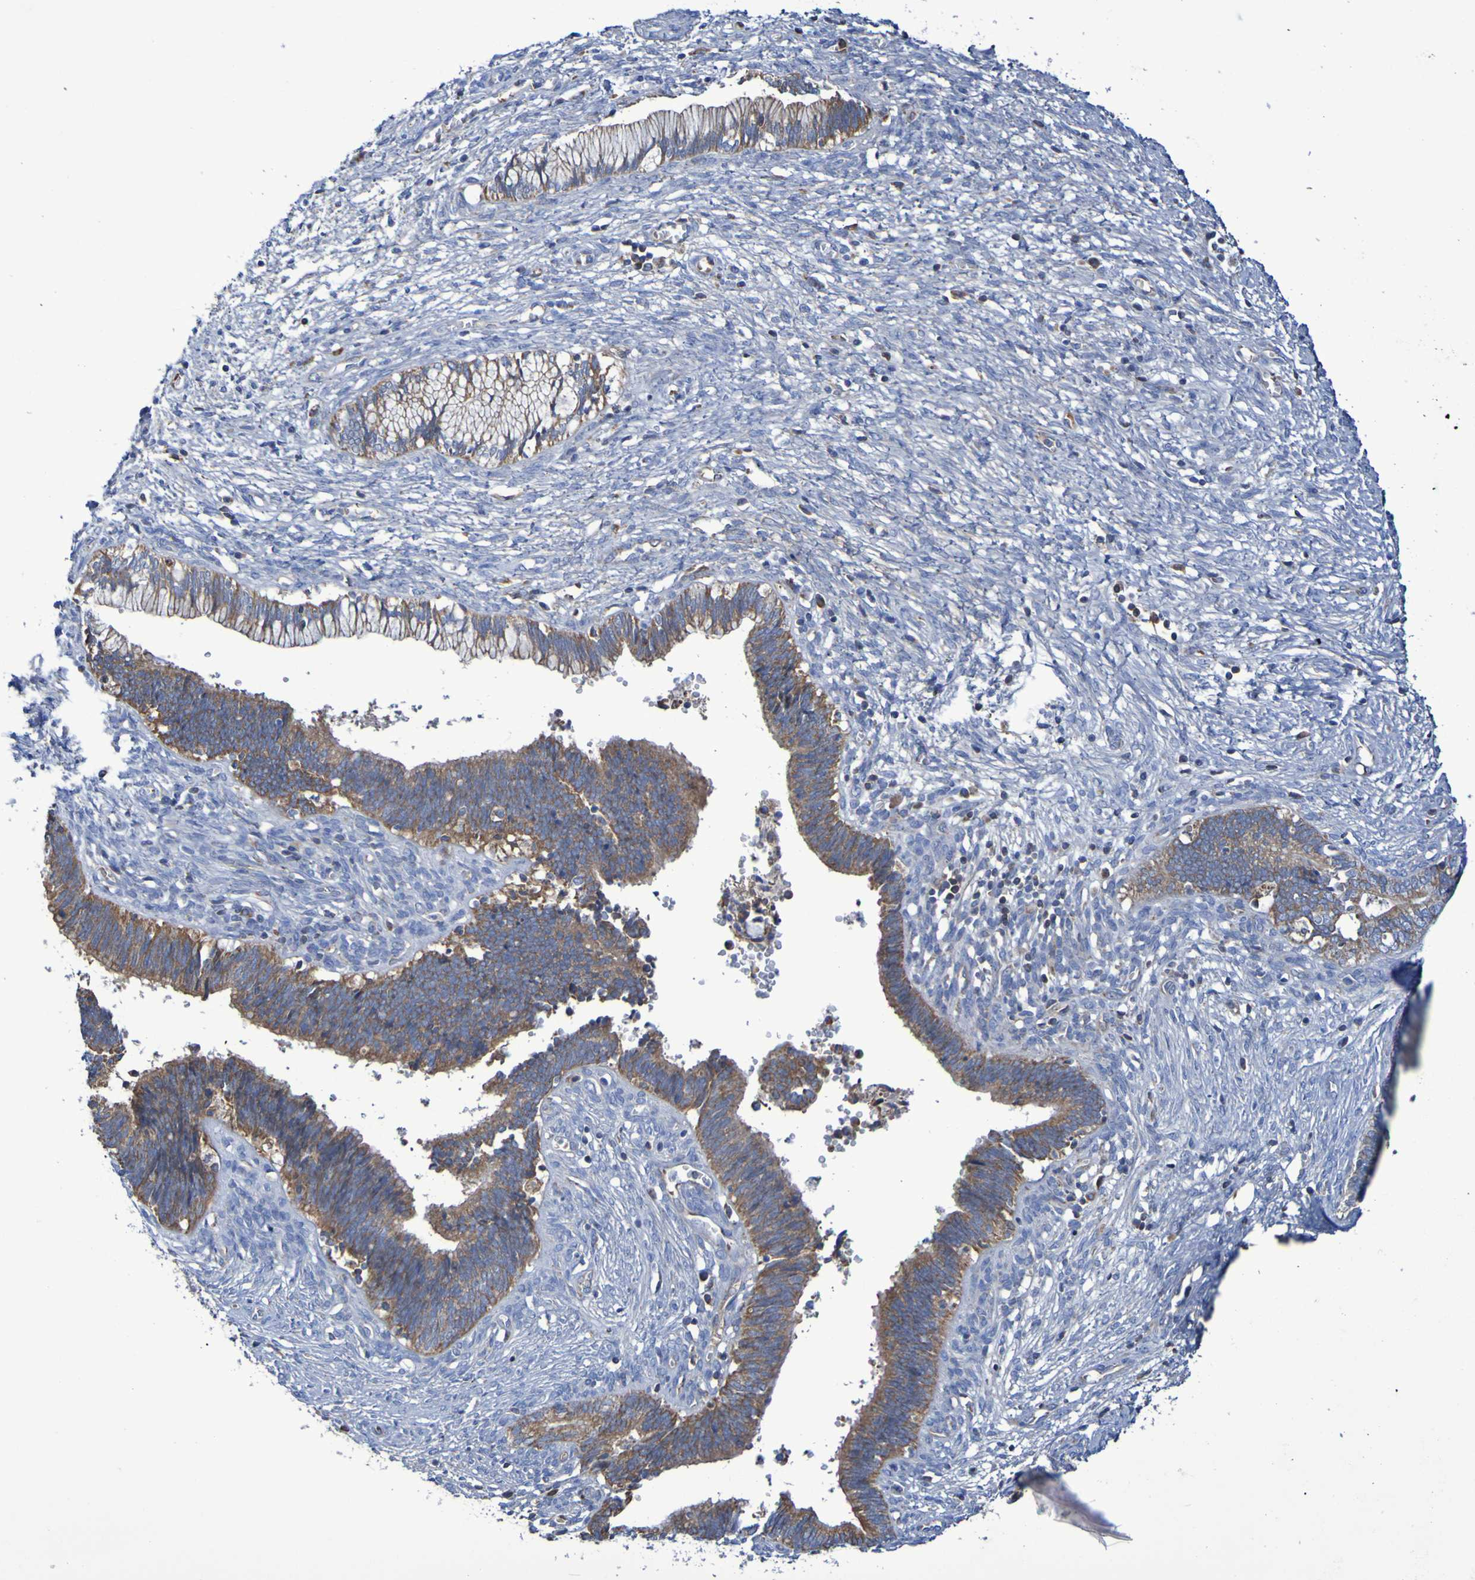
{"staining": {"intensity": "moderate", "quantity": ">75%", "location": "cytoplasmic/membranous"}, "tissue": "cervical cancer", "cell_type": "Tumor cells", "image_type": "cancer", "snomed": [{"axis": "morphology", "description": "Adenocarcinoma, NOS"}, {"axis": "topography", "description": "Cervix"}], "caption": "Moderate cytoplasmic/membranous expression is seen in approximately >75% of tumor cells in adenocarcinoma (cervical).", "gene": "CNTN2", "patient": {"sex": "female", "age": 44}}